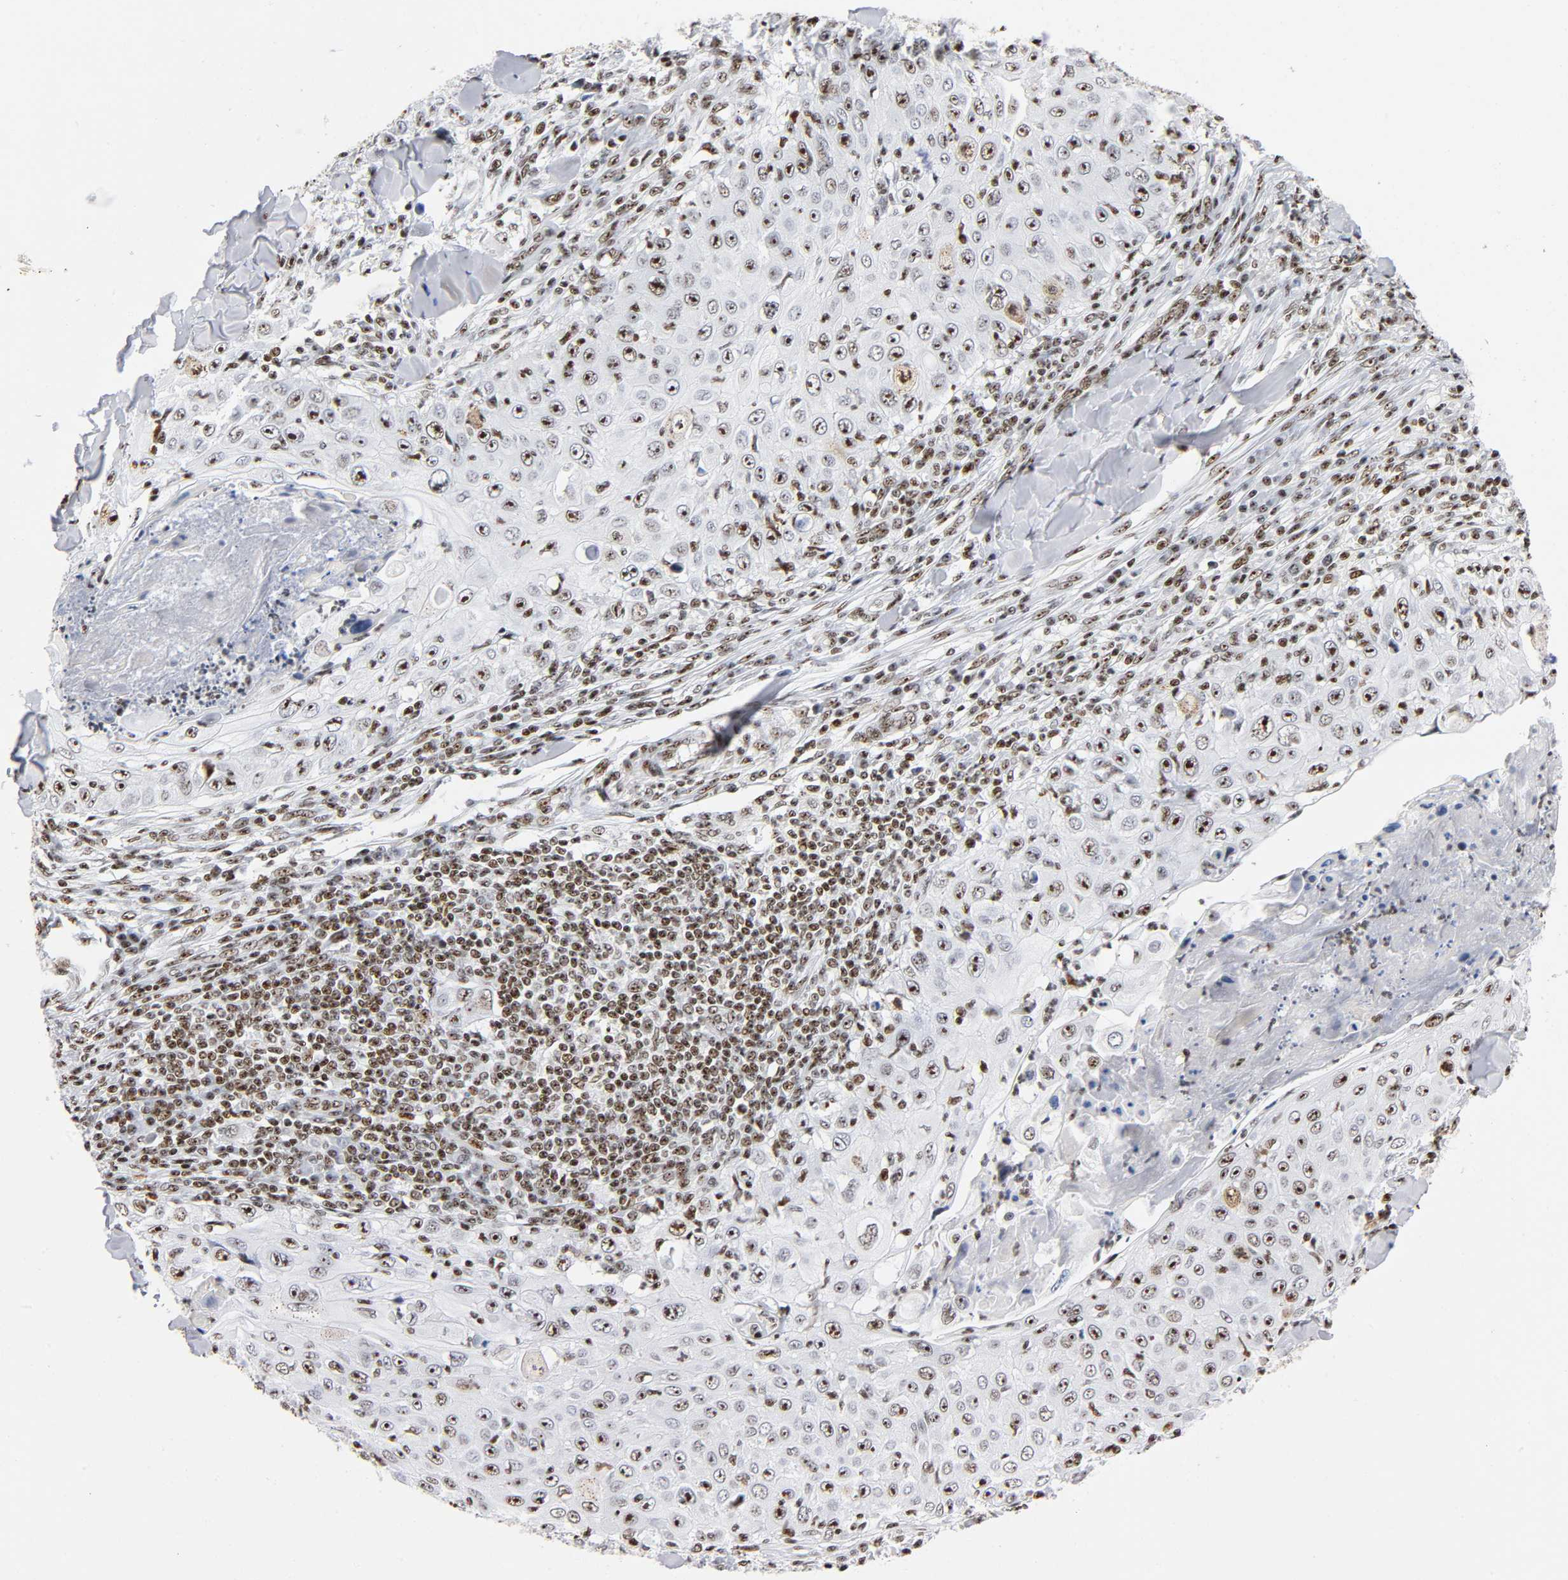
{"staining": {"intensity": "strong", "quantity": ">75%", "location": "nuclear"}, "tissue": "skin cancer", "cell_type": "Tumor cells", "image_type": "cancer", "snomed": [{"axis": "morphology", "description": "Squamous cell carcinoma, NOS"}, {"axis": "topography", "description": "Skin"}], "caption": "High-power microscopy captured an IHC micrograph of skin cancer (squamous cell carcinoma), revealing strong nuclear staining in approximately >75% of tumor cells.", "gene": "UBTF", "patient": {"sex": "male", "age": 86}}